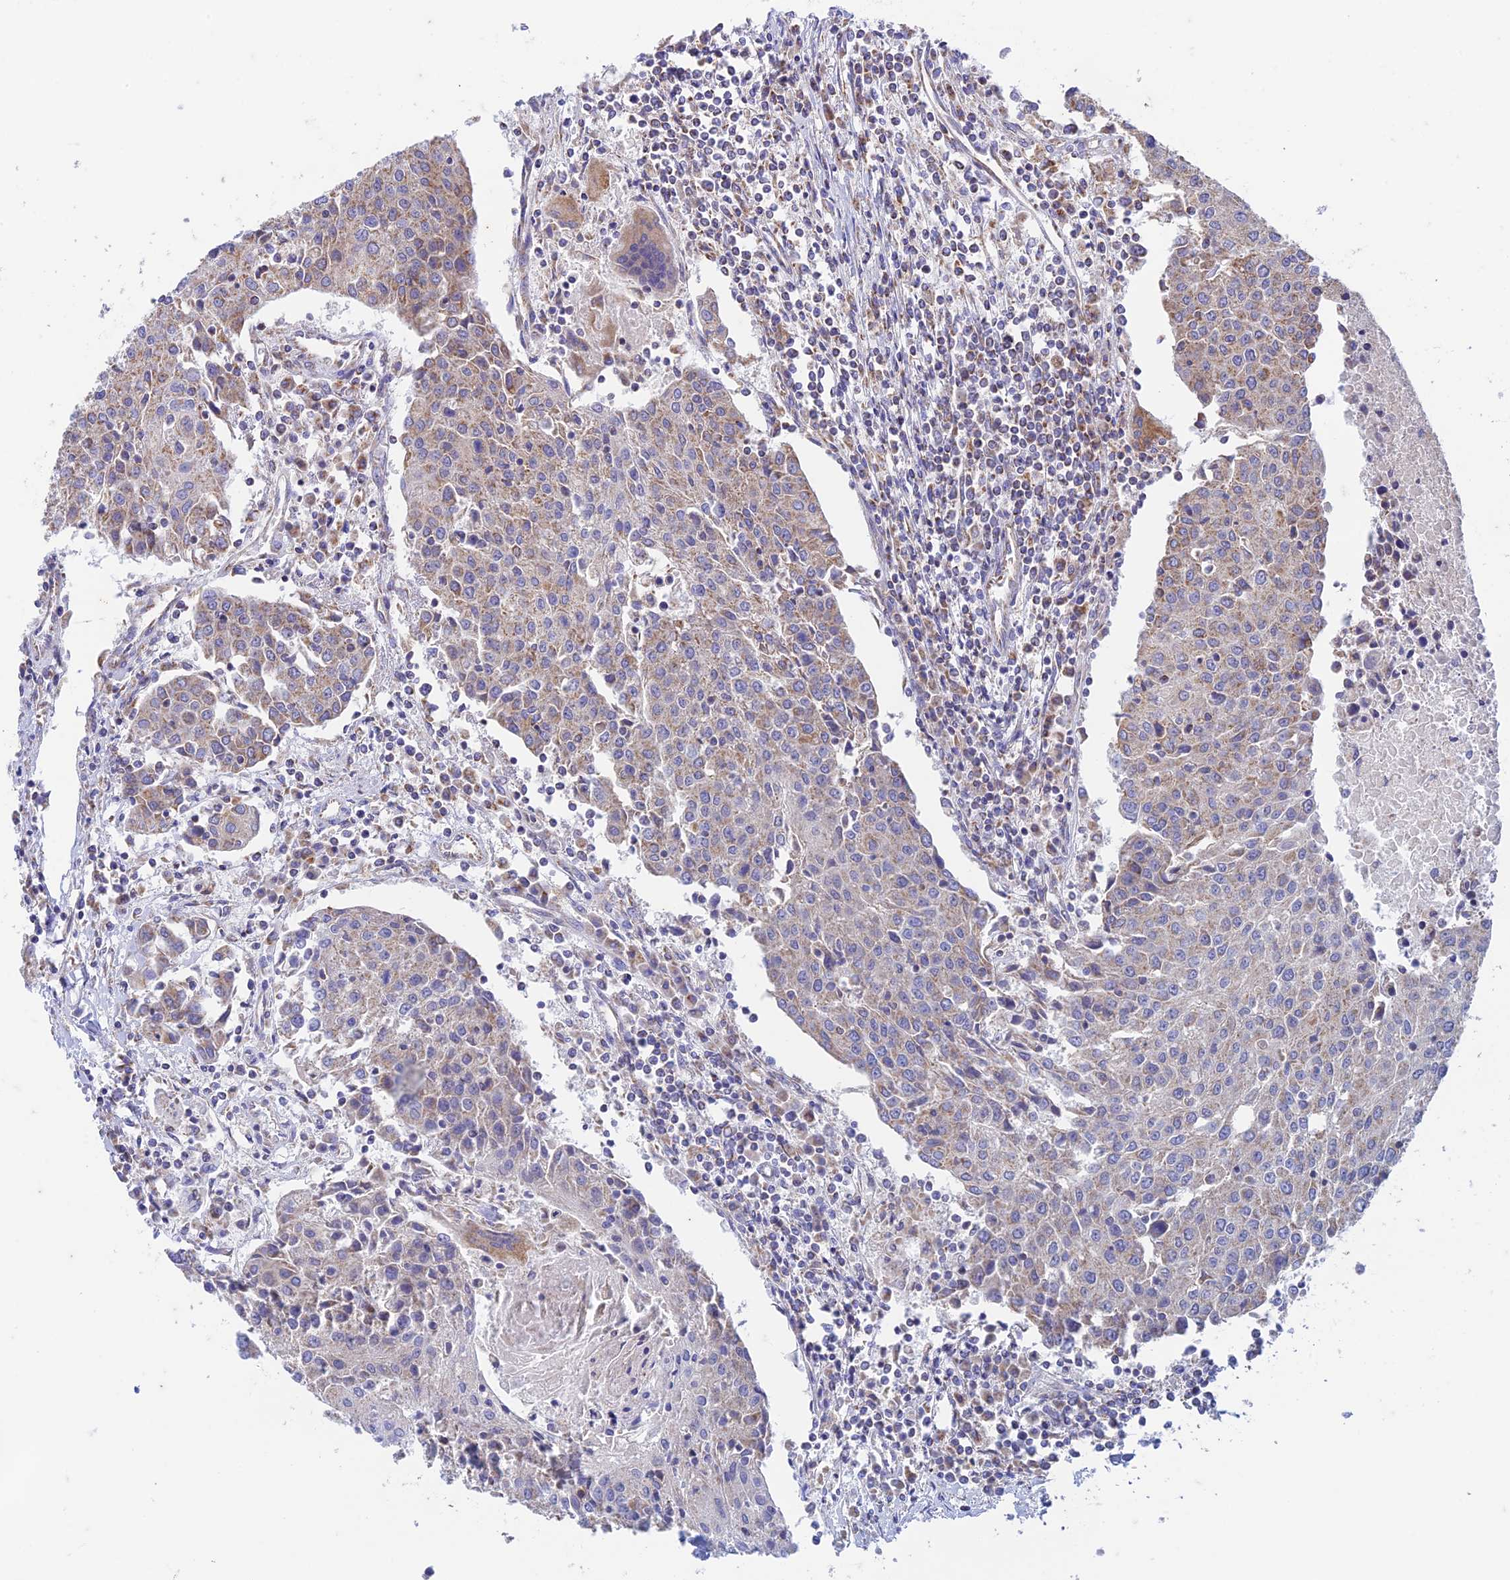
{"staining": {"intensity": "weak", "quantity": "25%-75%", "location": "cytoplasmic/membranous"}, "tissue": "urothelial cancer", "cell_type": "Tumor cells", "image_type": "cancer", "snomed": [{"axis": "morphology", "description": "Urothelial carcinoma, High grade"}, {"axis": "topography", "description": "Urinary bladder"}], "caption": "Urothelial carcinoma (high-grade) was stained to show a protein in brown. There is low levels of weak cytoplasmic/membranous expression in about 25%-75% of tumor cells.", "gene": "ZNF181", "patient": {"sex": "female", "age": 85}}